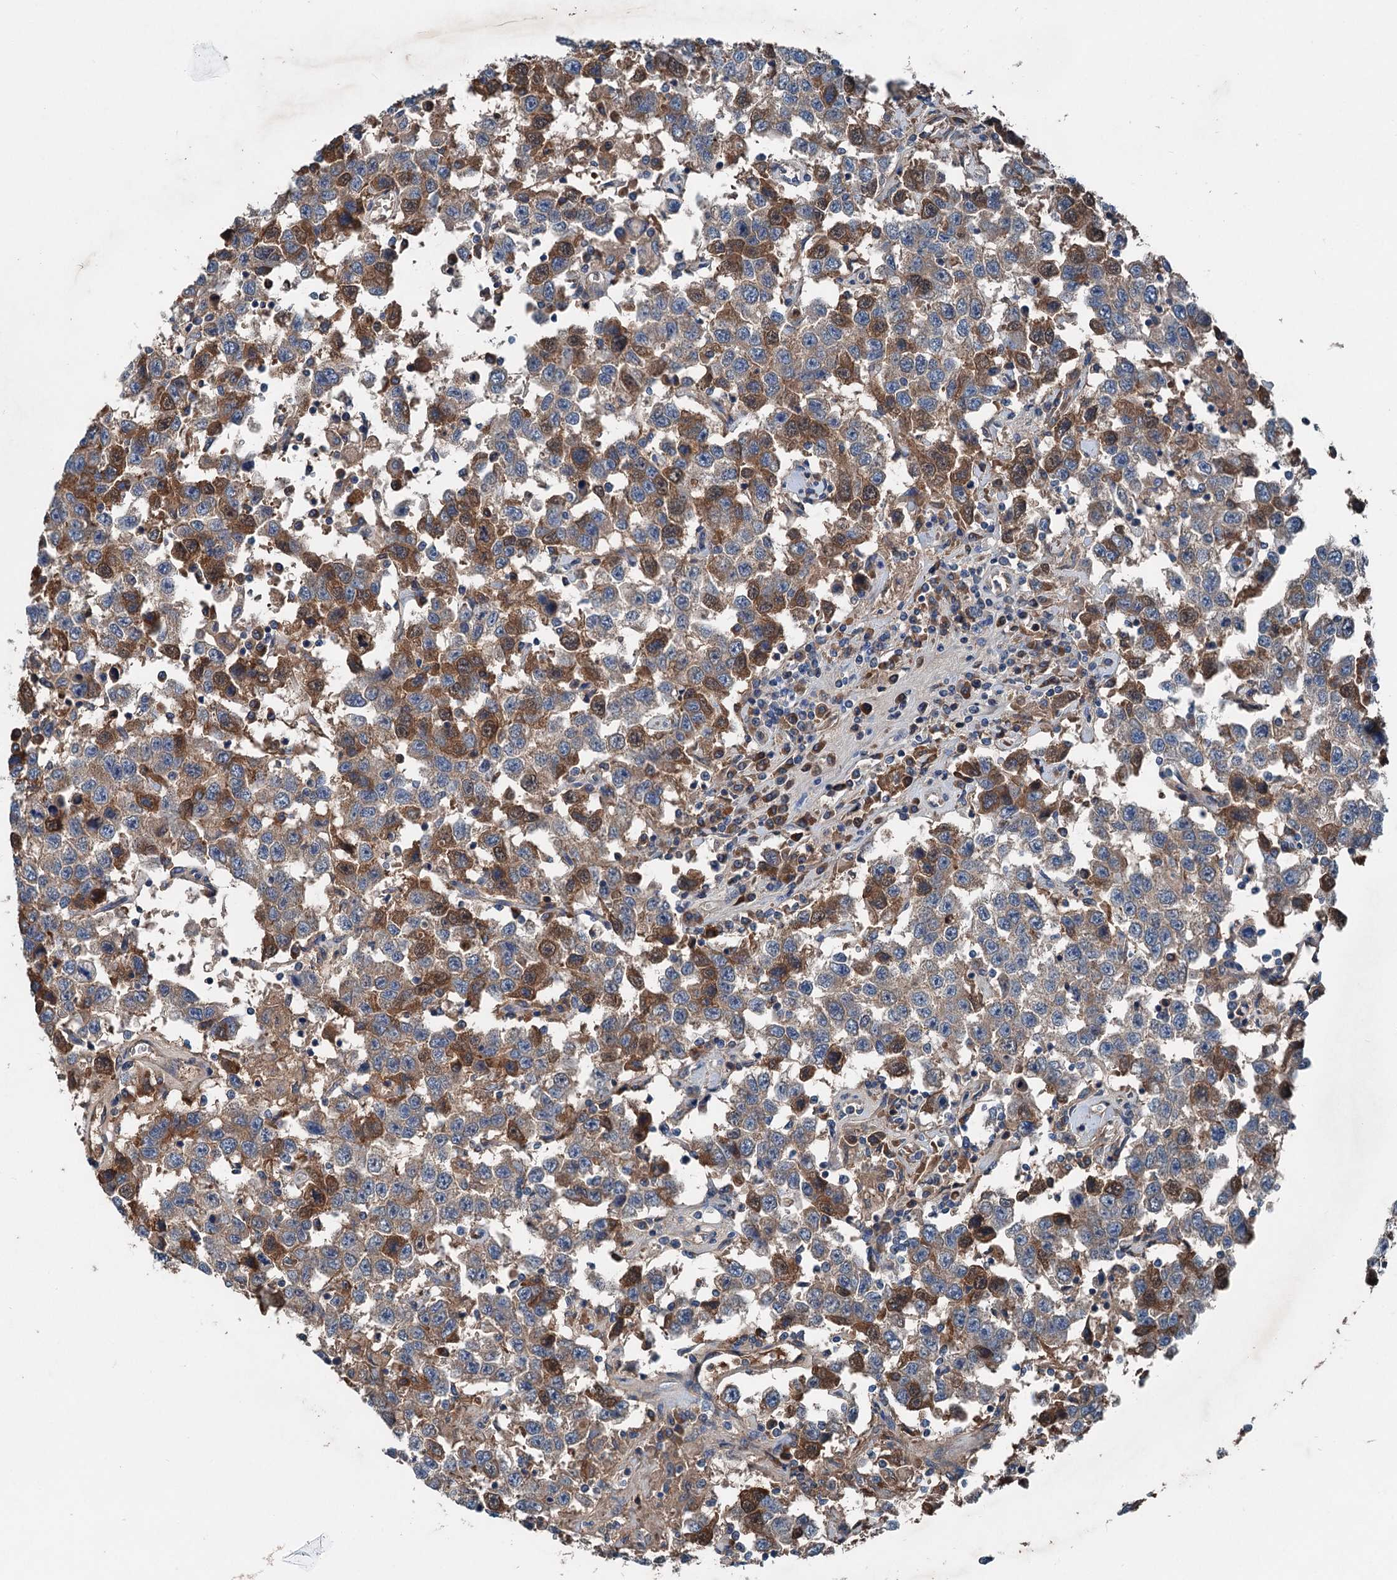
{"staining": {"intensity": "moderate", "quantity": "25%-75%", "location": "cytoplasmic/membranous"}, "tissue": "testis cancer", "cell_type": "Tumor cells", "image_type": "cancer", "snomed": [{"axis": "morphology", "description": "Seminoma, NOS"}, {"axis": "topography", "description": "Testis"}], "caption": "High-magnification brightfield microscopy of testis cancer stained with DAB (brown) and counterstained with hematoxylin (blue). tumor cells exhibit moderate cytoplasmic/membranous staining is seen in approximately25%-75% of cells.", "gene": "PDSS1", "patient": {"sex": "male", "age": 41}}